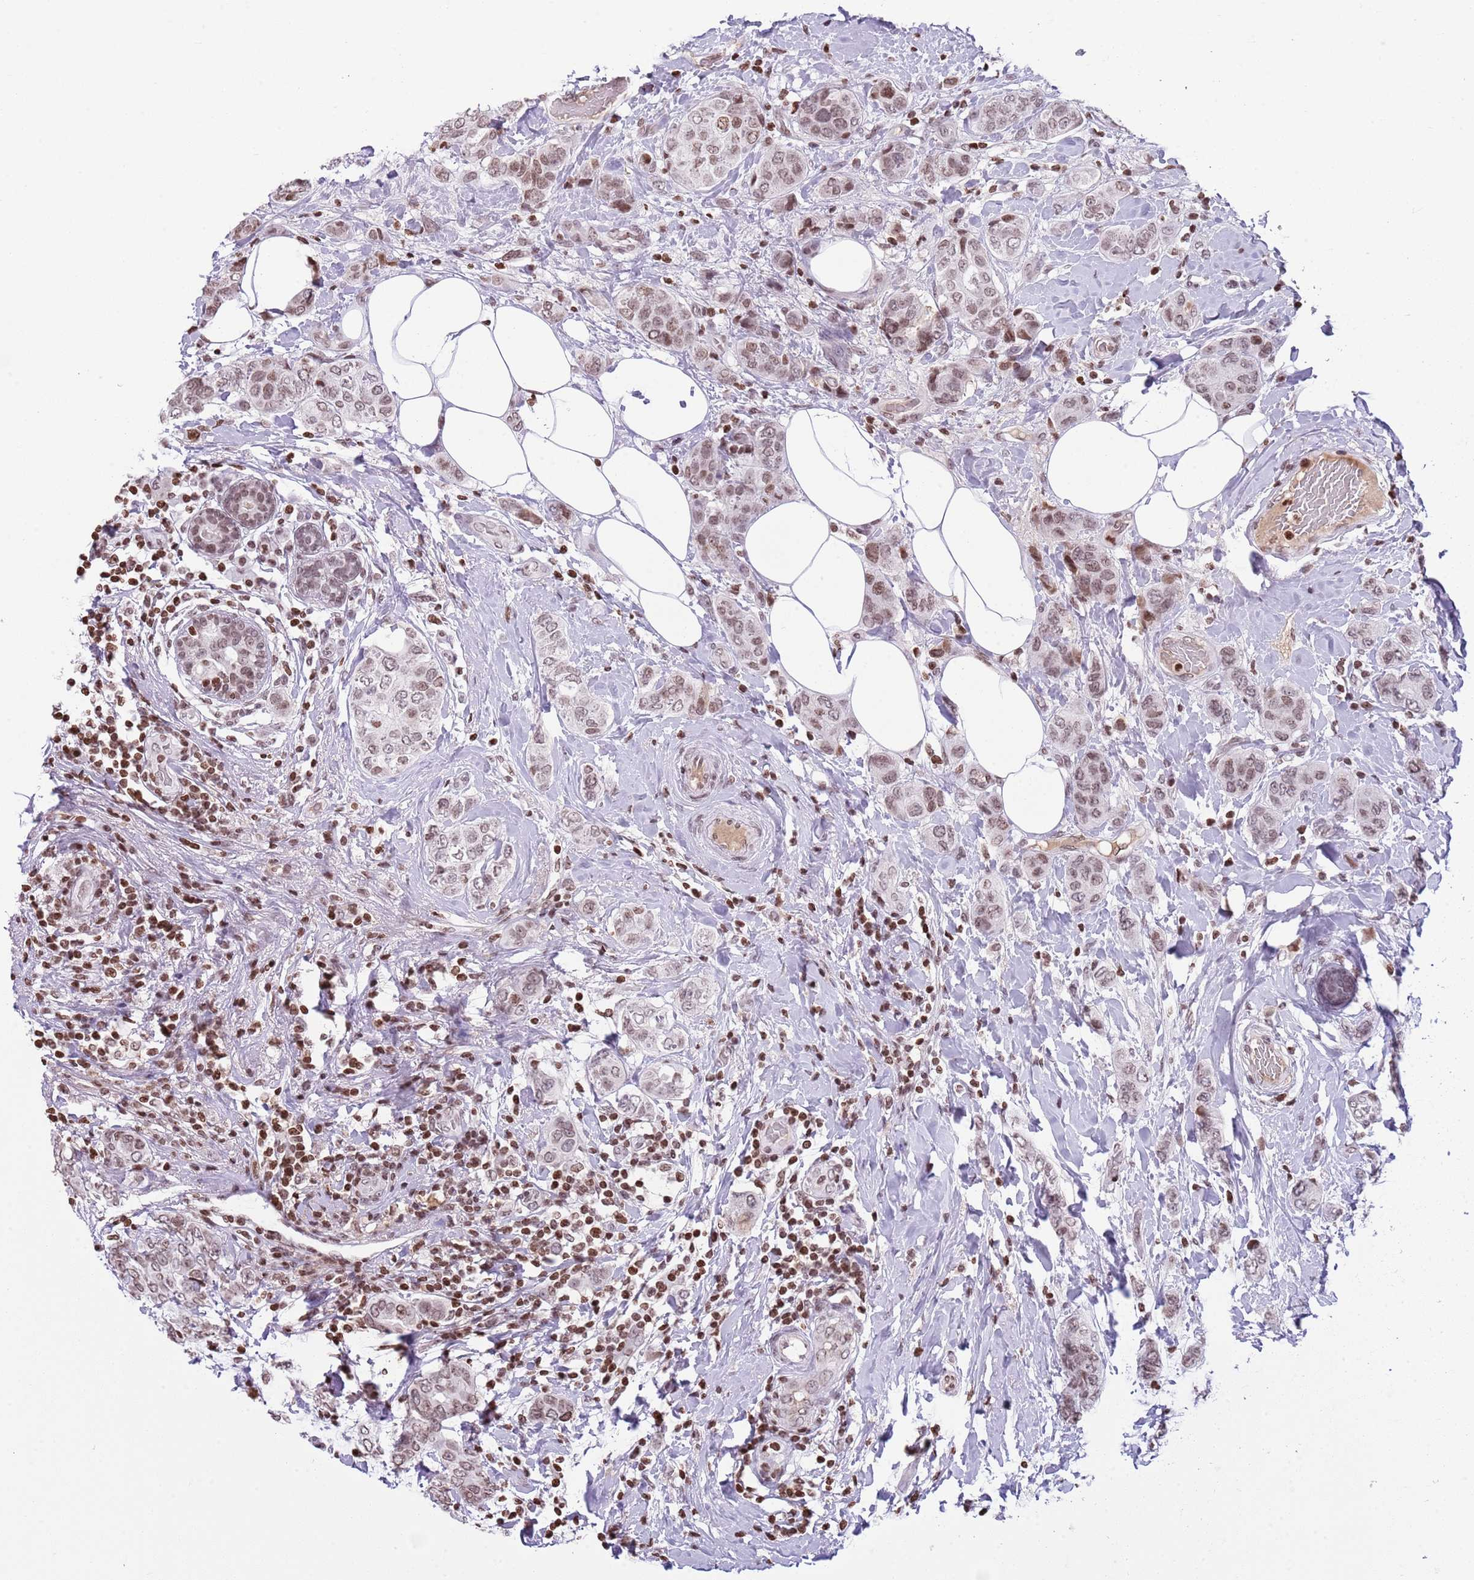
{"staining": {"intensity": "moderate", "quantity": ">75%", "location": "nuclear"}, "tissue": "breast cancer", "cell_type": "Tumor cells", "image_type": "cancer", "snomed": [{"axis": "morphology", "description": "Lobular carcinoma"}, {"axis": "topography", "description": "Breast"}], "caption": "High-magnification brightfield microscopy of breast lobular carcinoma stained with DAB (3,3'-diaminobenzidine) (brown) and counterstained with hematoxylin (blue). tumor cells exhibit moderate nuclear staining is identified in approximately>75% of cells.", "gene": "KPNA3", "patient": {"sex": "female", "age": 51}}